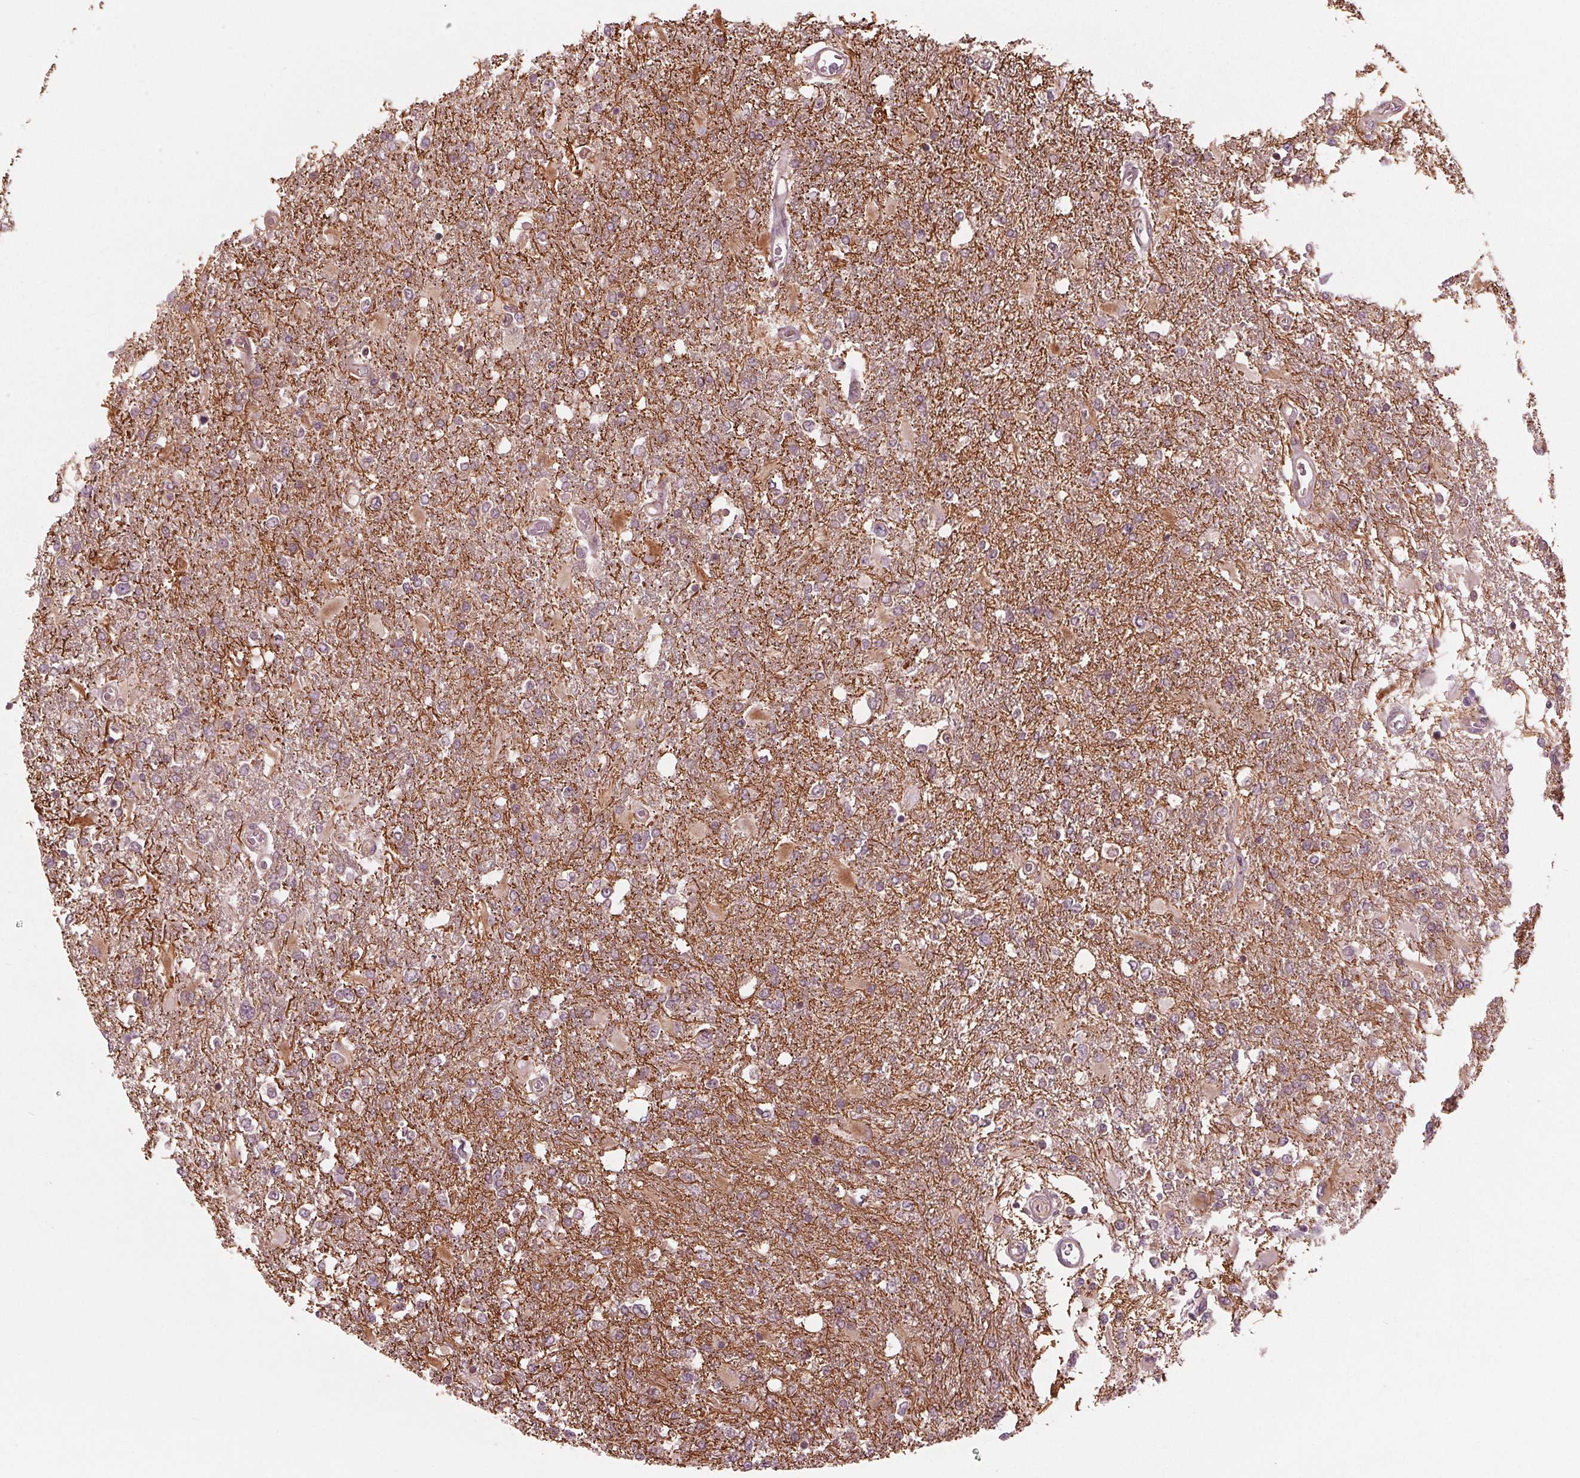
{"staining": {"intensity": "weak", "quantity": "25%-75%", "location": "cytoplasmic/membranous"}, "tissue": "glioma", "cell_type": "Tumor cells", "image_type": "cancer", "snomed": [{"axis": "morphology", "description": "Glioma, malignant, High grade"}, {"axis": "topography", "description": "Cerebral cortex"}], "caption": "The histopathology image displays immunohistochemical staining of malignant glioma (high-grade). There is weak cytoplasmic/membranous staining is seen in approximately 25%-75% of tumor cells.", "gene": "CMIP", "patient": {"sex": "male", "age": 79}}